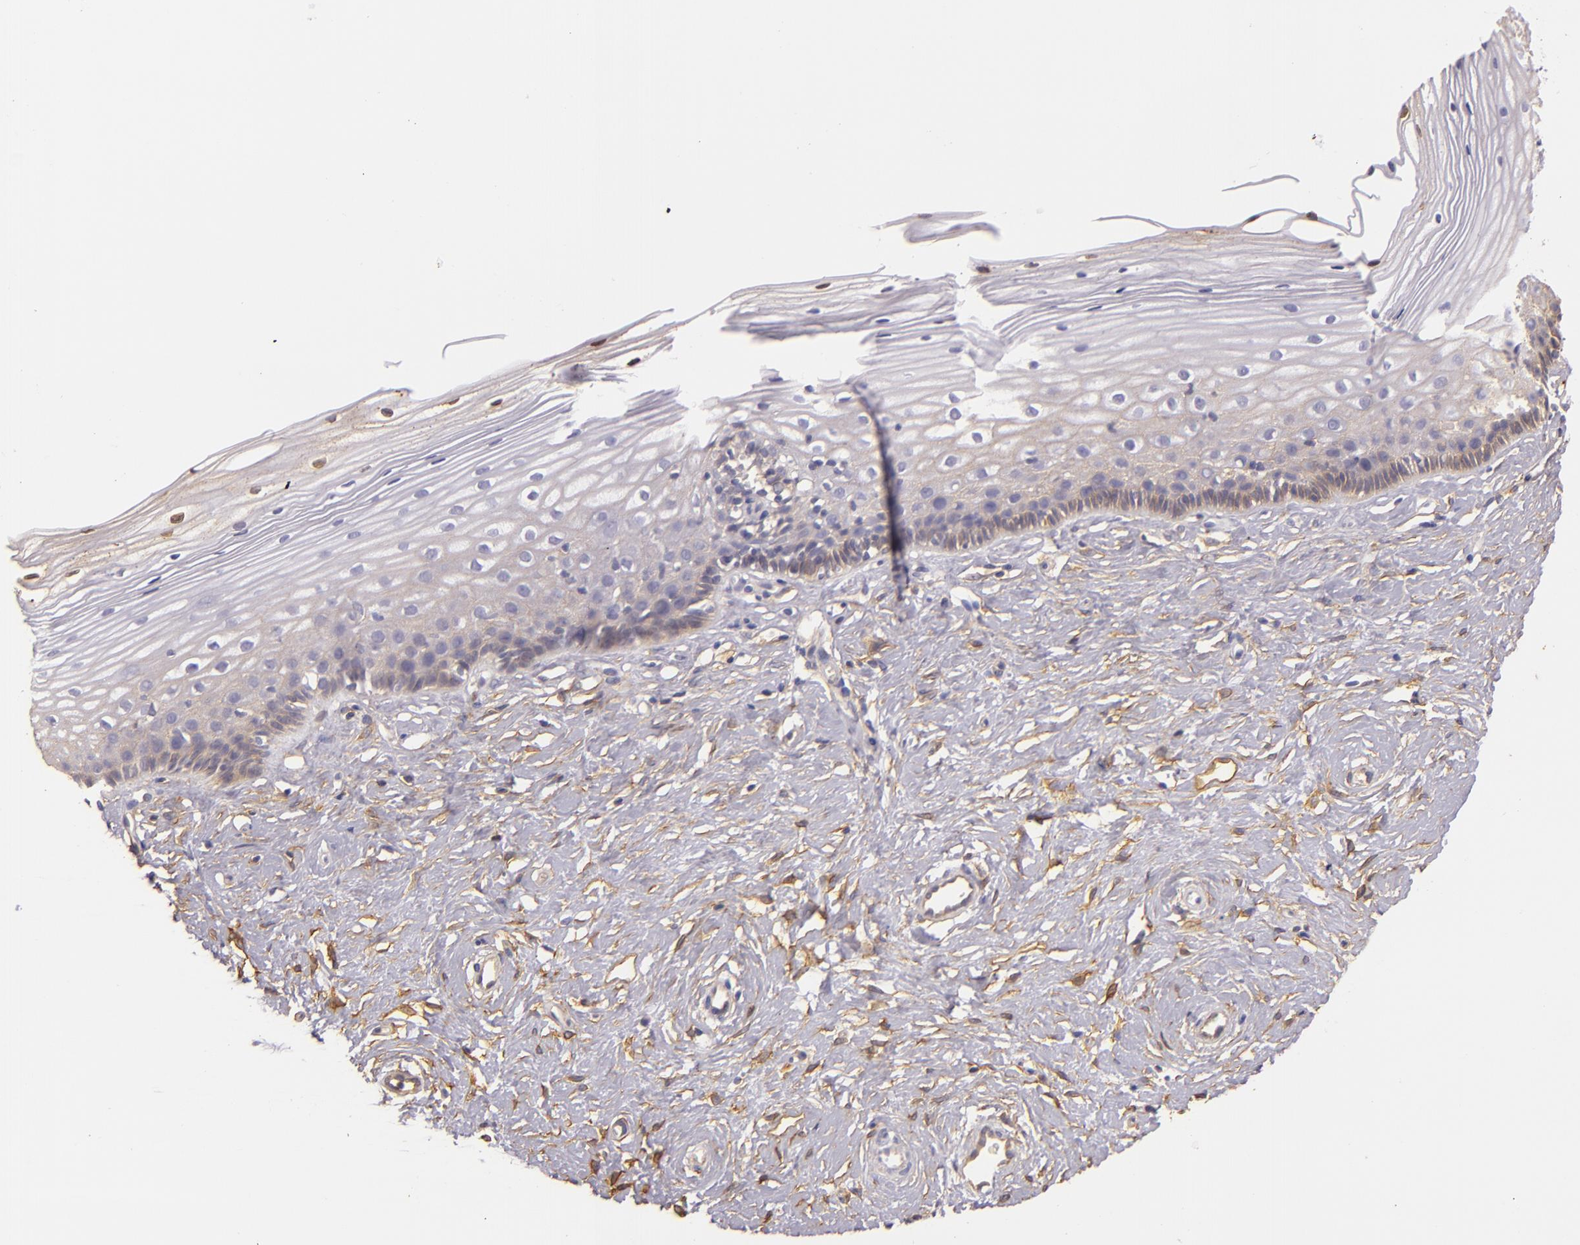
{"staining": {"intensity": "moderate", "quantity": "<25%", "location": "cytoplasmic/membranous"}, "tissue": "cervix", "cell_type": "Glandular cells", "image_type": "normal", "snomed": [{"axis": "morphology", "description": "Normal tissue, NOS"}, {"axis": "topography", "description": "Cervix"}], "caption": "The image reveals immunohistochemical staining of normal cervix. There is moderate cytoplasmic/membranous staining is identified in about <25% of glandular cells. (DAB (3,3'-diaminobenzidine) IHC with brightfield microscopy, high magnification).", "gene": "CTSF", "patient": {"sex": "female", "age": 40}}